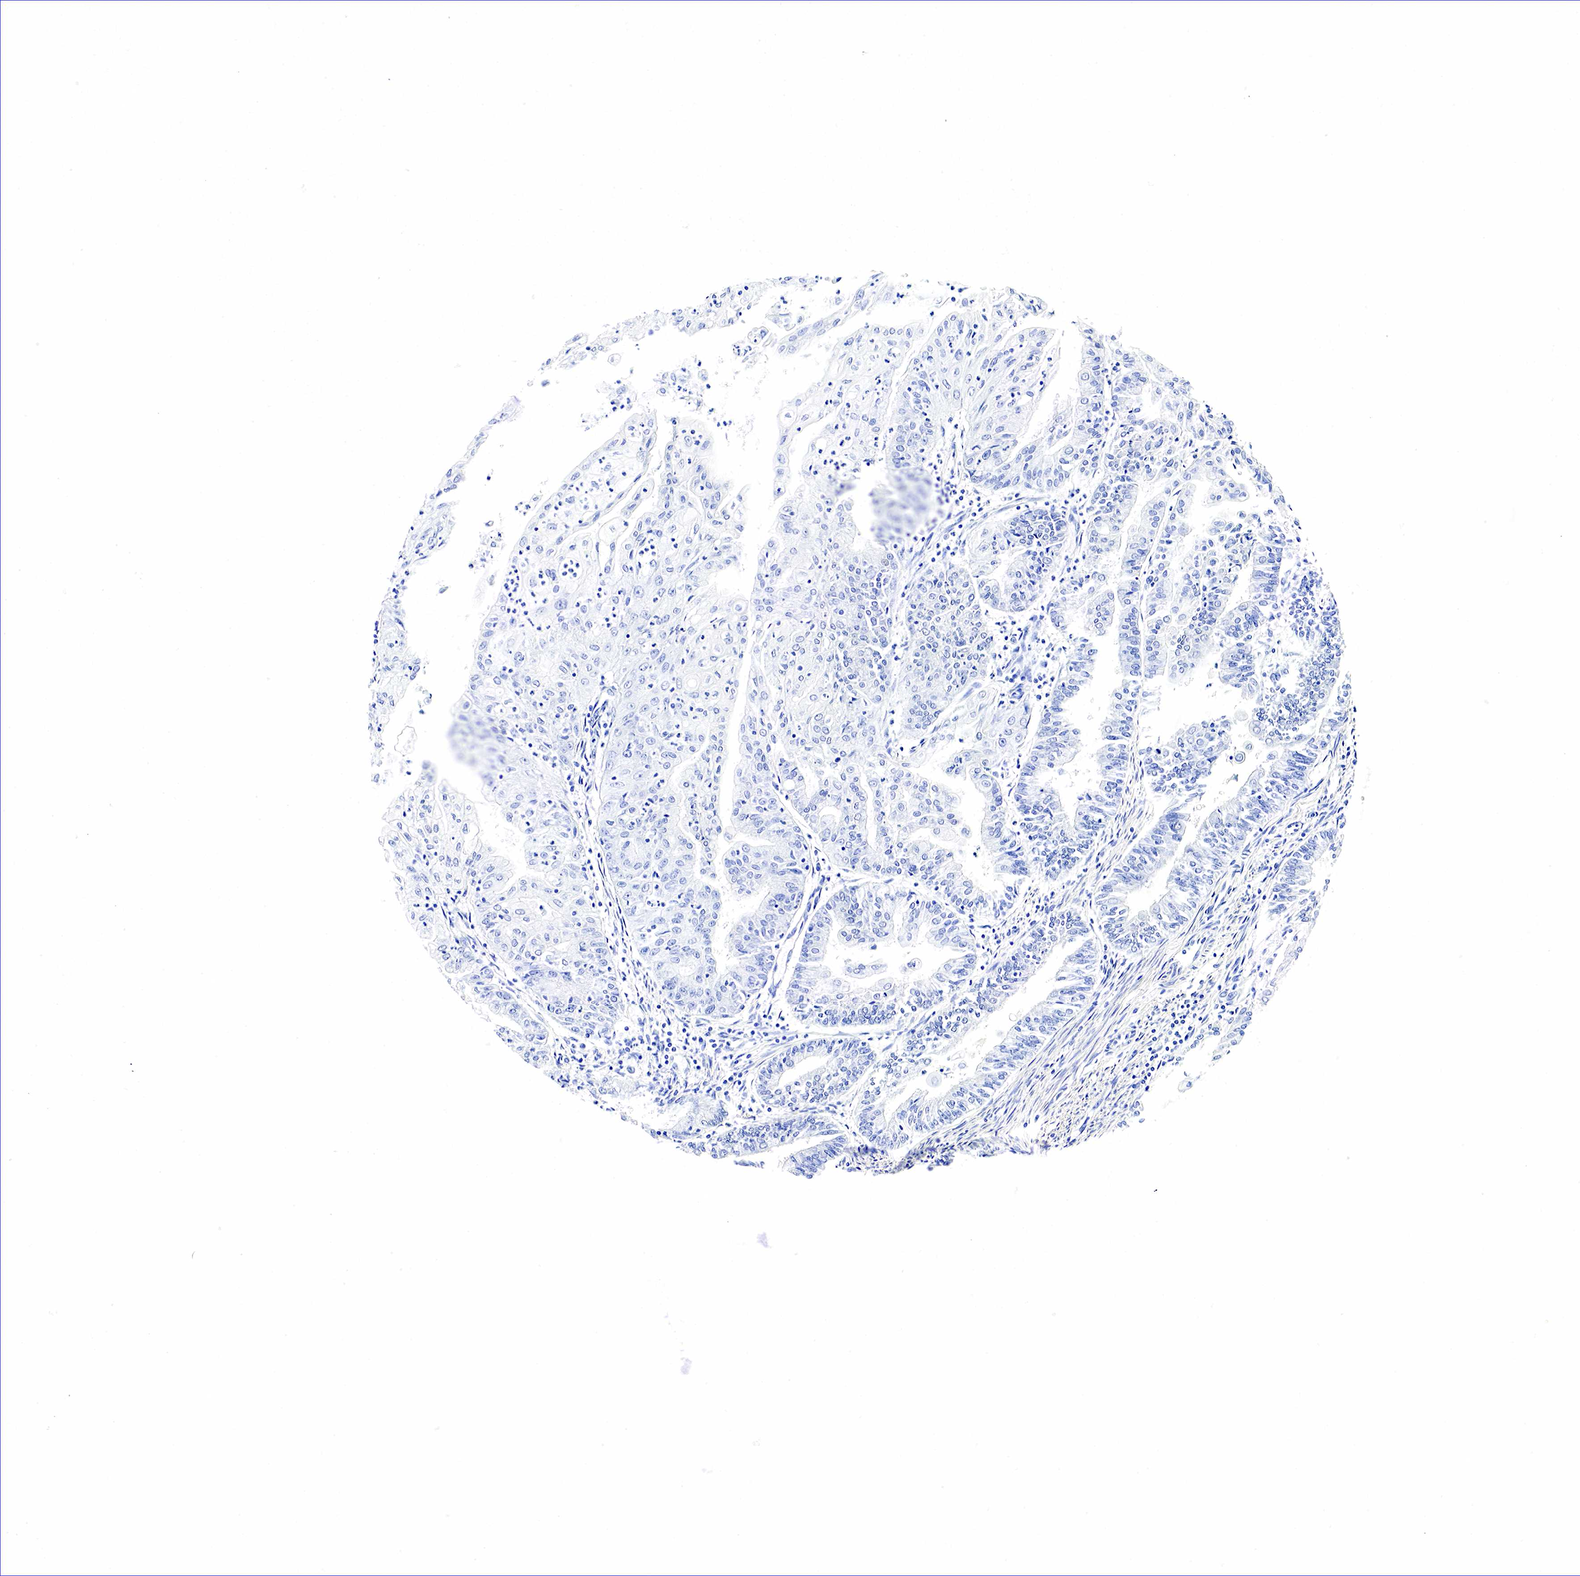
{"staining": {"intensity": "negative", "quantity": "none", "location": "none"}, "tissue": "endometrial cancer", "cell_type": "Tumor cells", "image_type": "cancer", "snomed": [{"axis": "morphology", "description": "Adenocarcinoma, NOS"}, {"axis": "topography", "description": "Endometrium"}], "caption": "This photomicrograph is of endometrial cancer (adenocarcinoma) stained with immunohistochemistry to label a protein in brown with the nuclei are counter-stained blue. There is no positivity in tumor cells.", "gene": "GAST", "patient": {"sex": "female", "age": 75}}